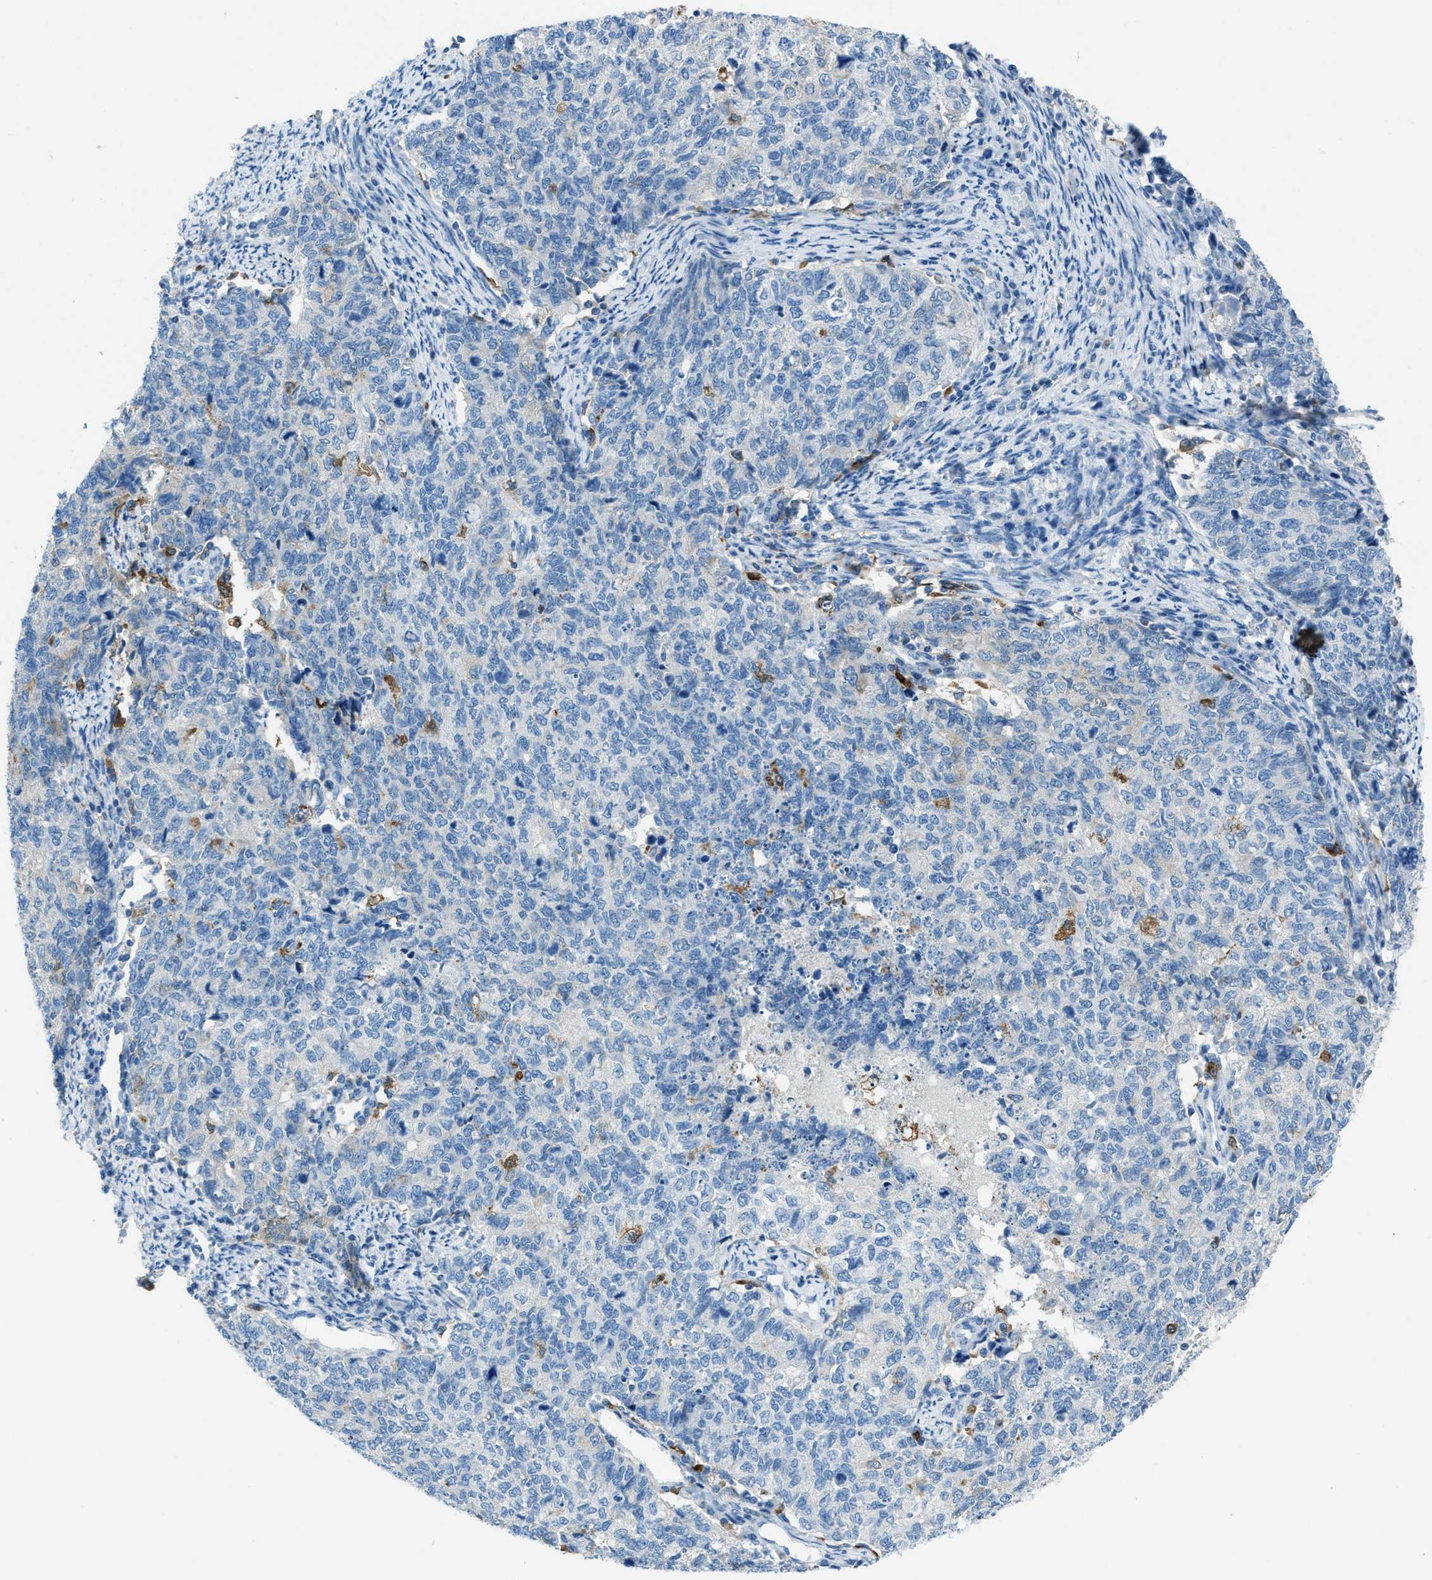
{"staining": {"intensity": "negative", "quantity": "none", "location": "none"}, "tissue": "cervical cancer", "cell_type": "Tumor cells", "image_type": "cancer", "snomed": [{"axis": "morphology", "description": "Squamous cell carcinoma, NOS"}, {"axis": "topography", "description": "Cervix"}], "caption": "IHC photomicrograph of neoplastic tissue: human cervical cancer stained with DAB (3,3'-diaminobenzidine) exhibits no significant protein staining in tumor cells.", "gene": "MATCAP2", "patient": {"sex": "female", "age": 63}}